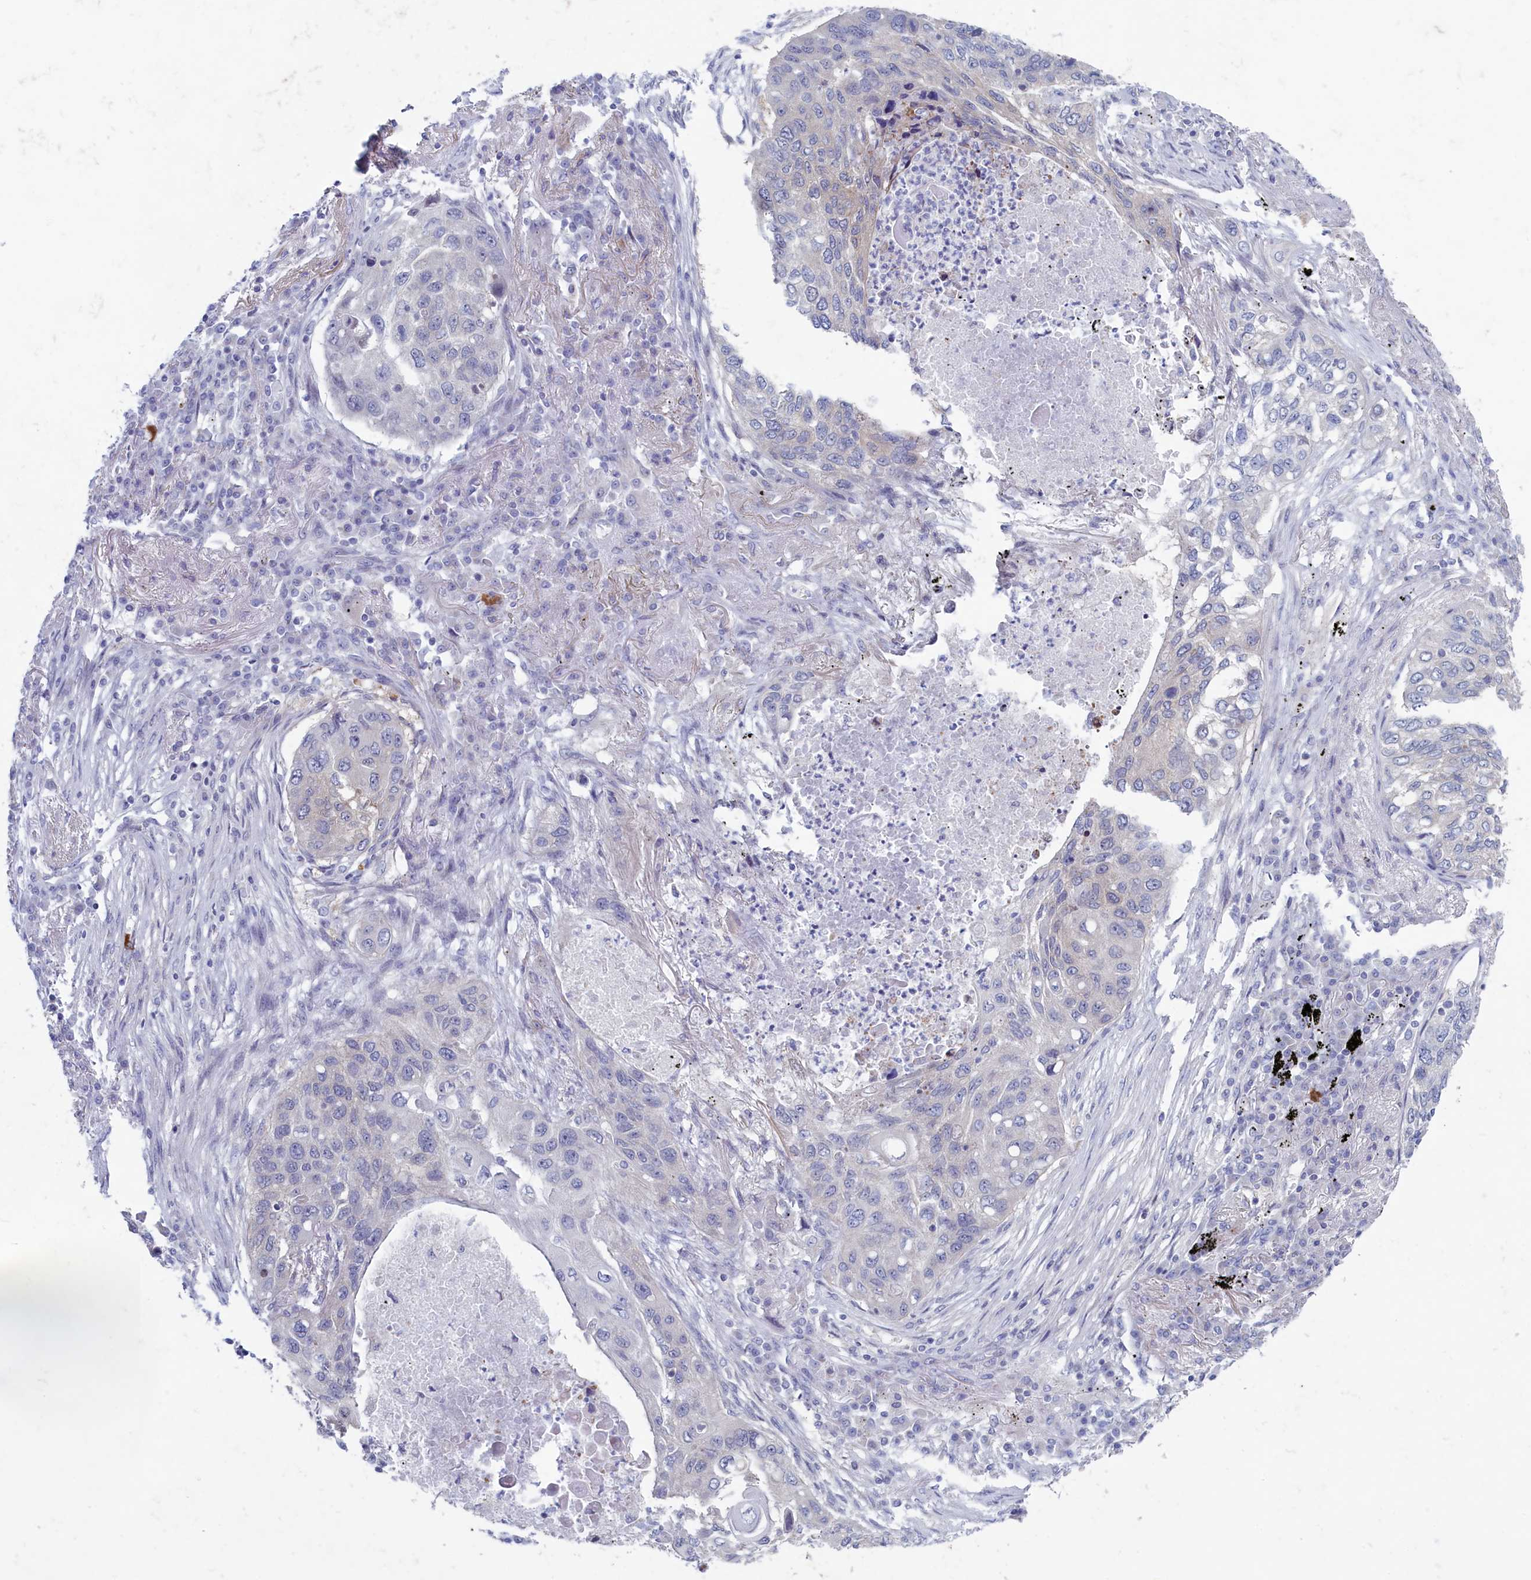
{"staining": {"intensity": "negative", "quantity": "none", "location": "none"}, "tissue": "lung cancer", "cell_type": "Tumor cells", "image_type": "cancer", "snomed": [{"axis": "morphology", "description": "Squamous cell carcinoma, NOS"}, {"axis": "topography", "description": "Lung"}], "caption": "There is no significant staining in tumor cells of lung squamous cell carcinoma. The staining was performed using DAB to visualize the protein expression in brown, while the nuclei were stained in blue with hematoxylin (Magnification: 20x).", "gene": "WDR76", "patient": {"sex": "female", "age": 63}}